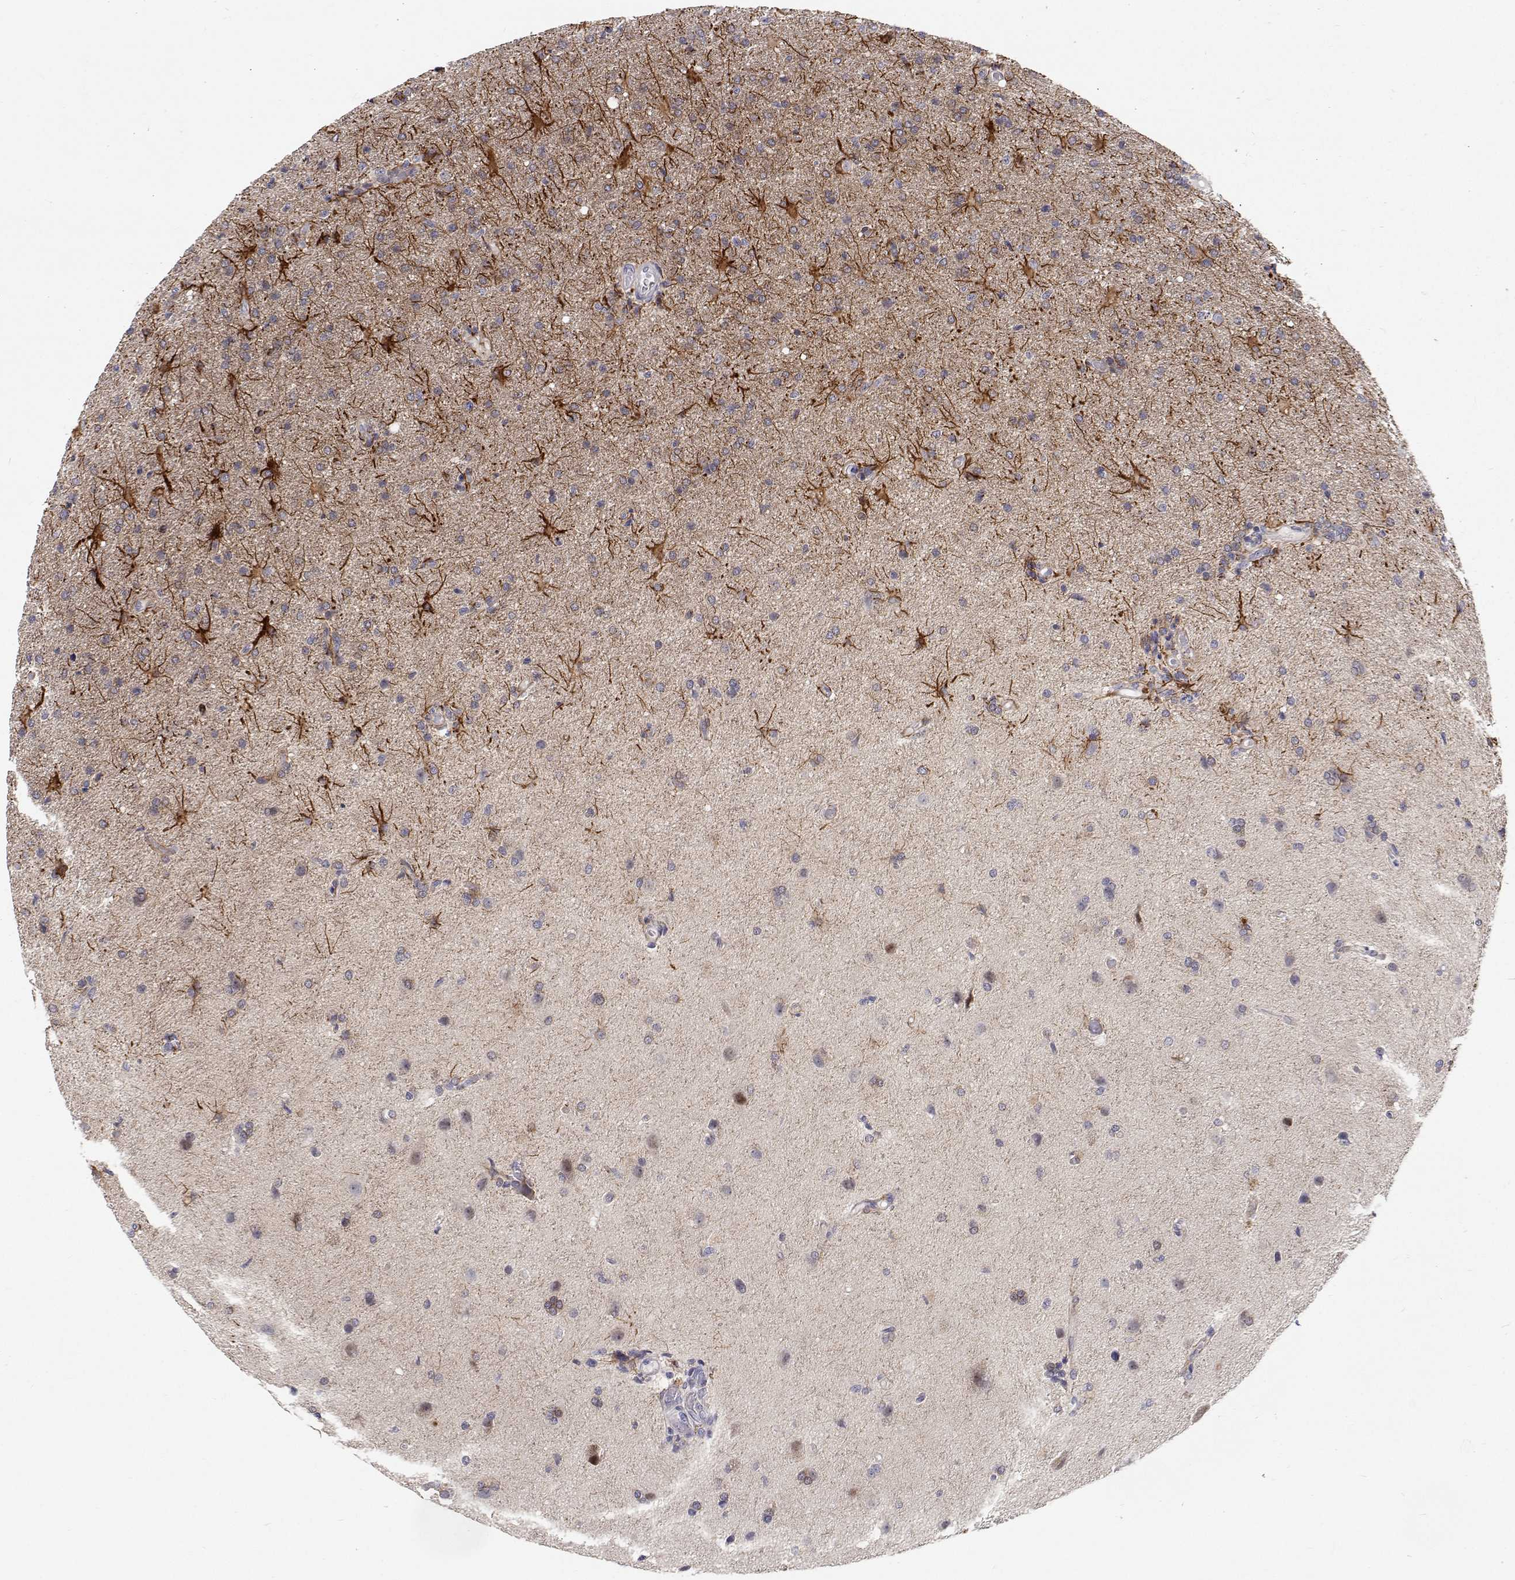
{"staining": {"intensity": "weak", "quantity": "<25%", "location": "cytoplasmic/membranous"}, "tissue": "glioma", "cell_type": "Tumor cells", "image_type": "cancer", "snomed": [{"axis": "morphology", "description": "Glioma, malignant, High grade"}, {"axis": "topography", "description": "Brain"}], "caption": "IHC micrograph of glioma stained for a protein (brown), which reveals no staining in tumor cells.", "gene": "MYPN", "patient": {"sex": "male", "age": 68}}